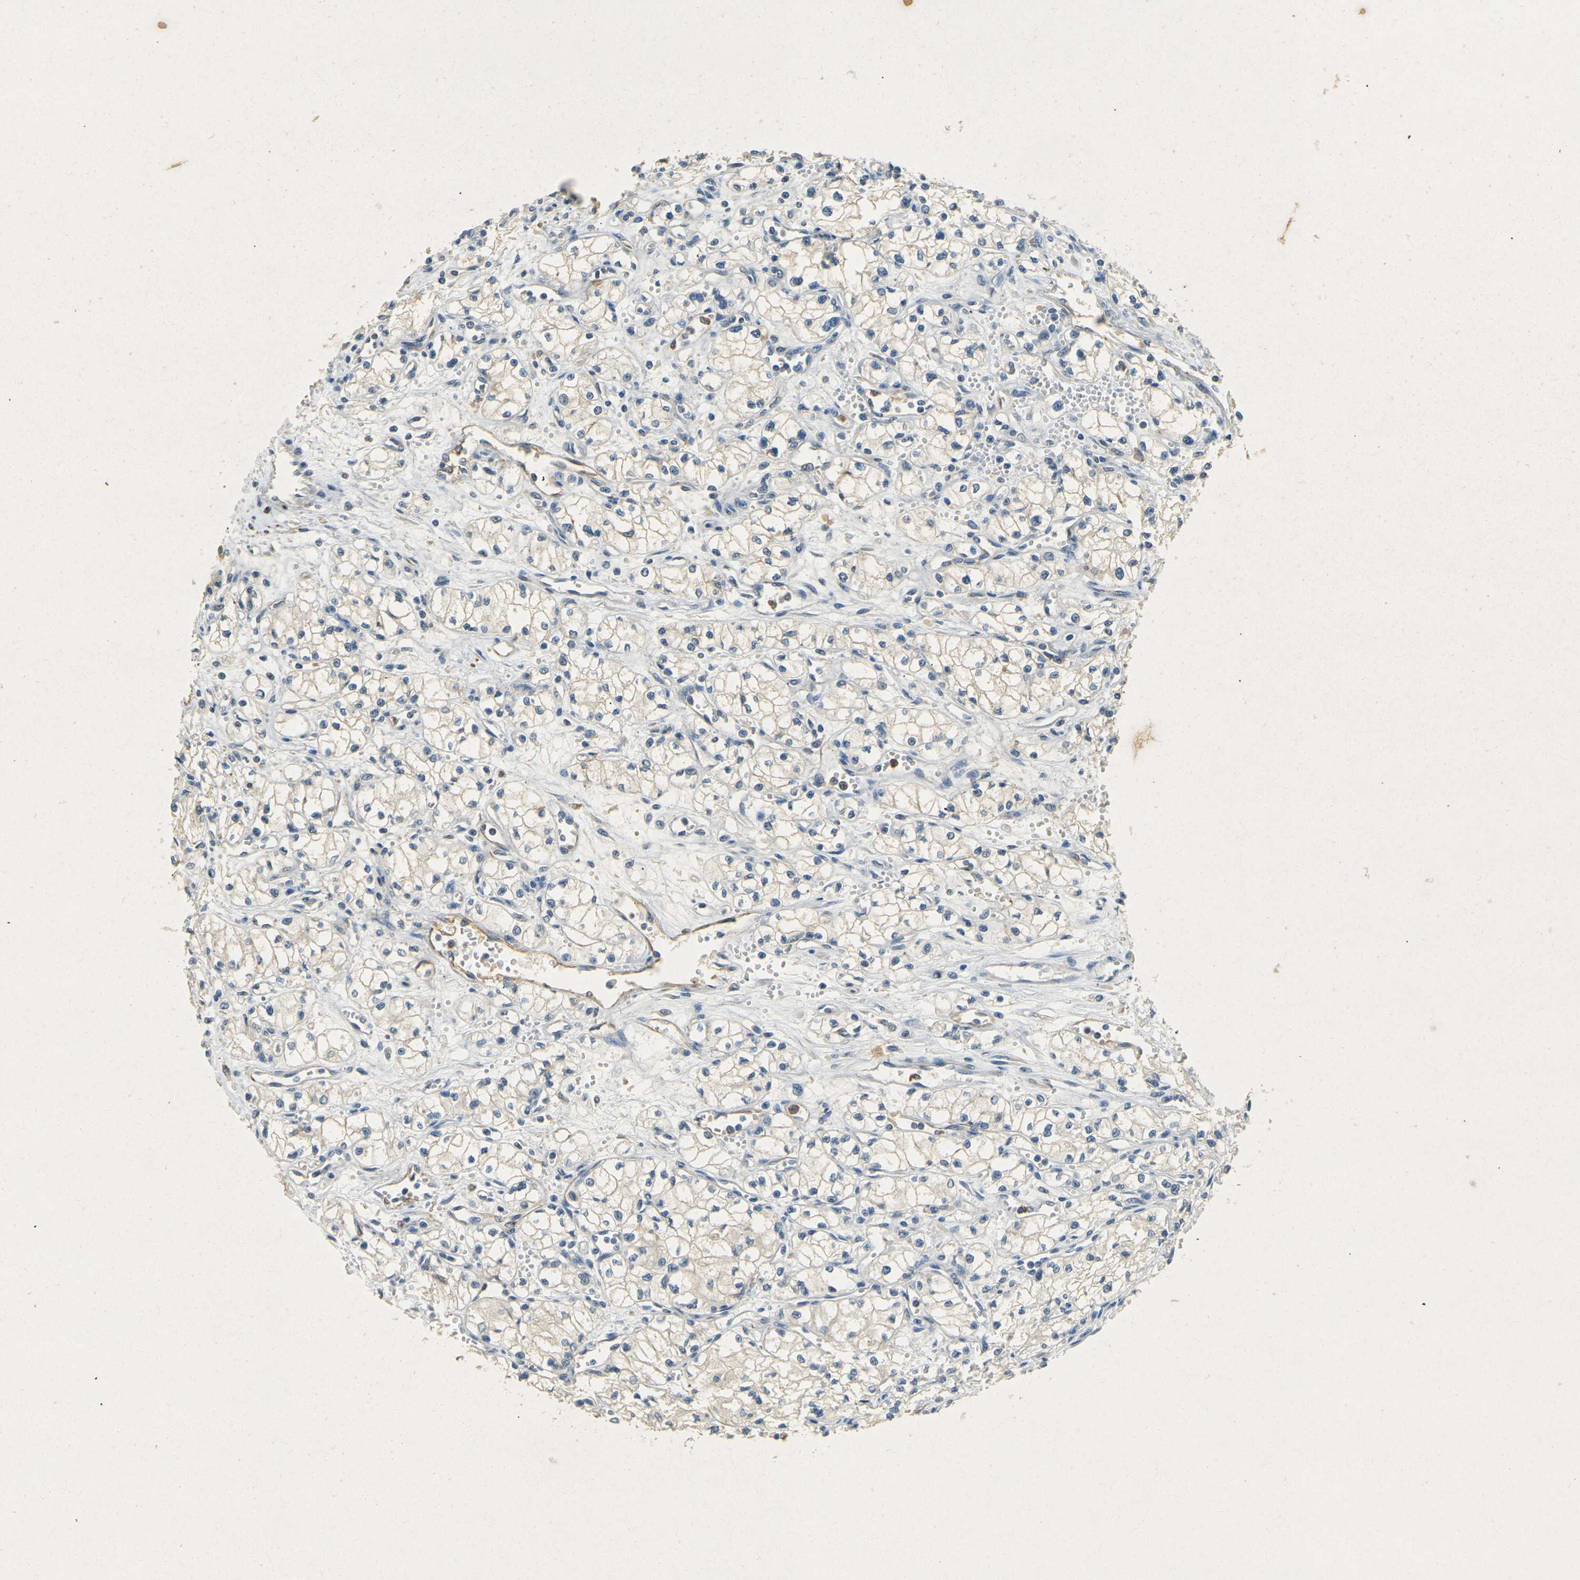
{"staining": {"intensity": "weak", "quantity": "<25%", "location": "cytoplasmic/membranous"}, "tissue": "renal cancer", "cell_type": "Tumor cells", "image_type": "cancer", "snomed": [{"axis": "morphology", "description": "Normal tissue, NOS"}, {"axis": "morphology", "description": "Adenocarcinoma, NOS"}, {"axis": "topography", "description": "Kidney"}], "caption": "Immunohistochemical staining of human adenocarcinoma (renal) reveals no significant positivity in tumor cells.", "gene": "SORT1", "patient": {"sex": "male", "age": 59}}